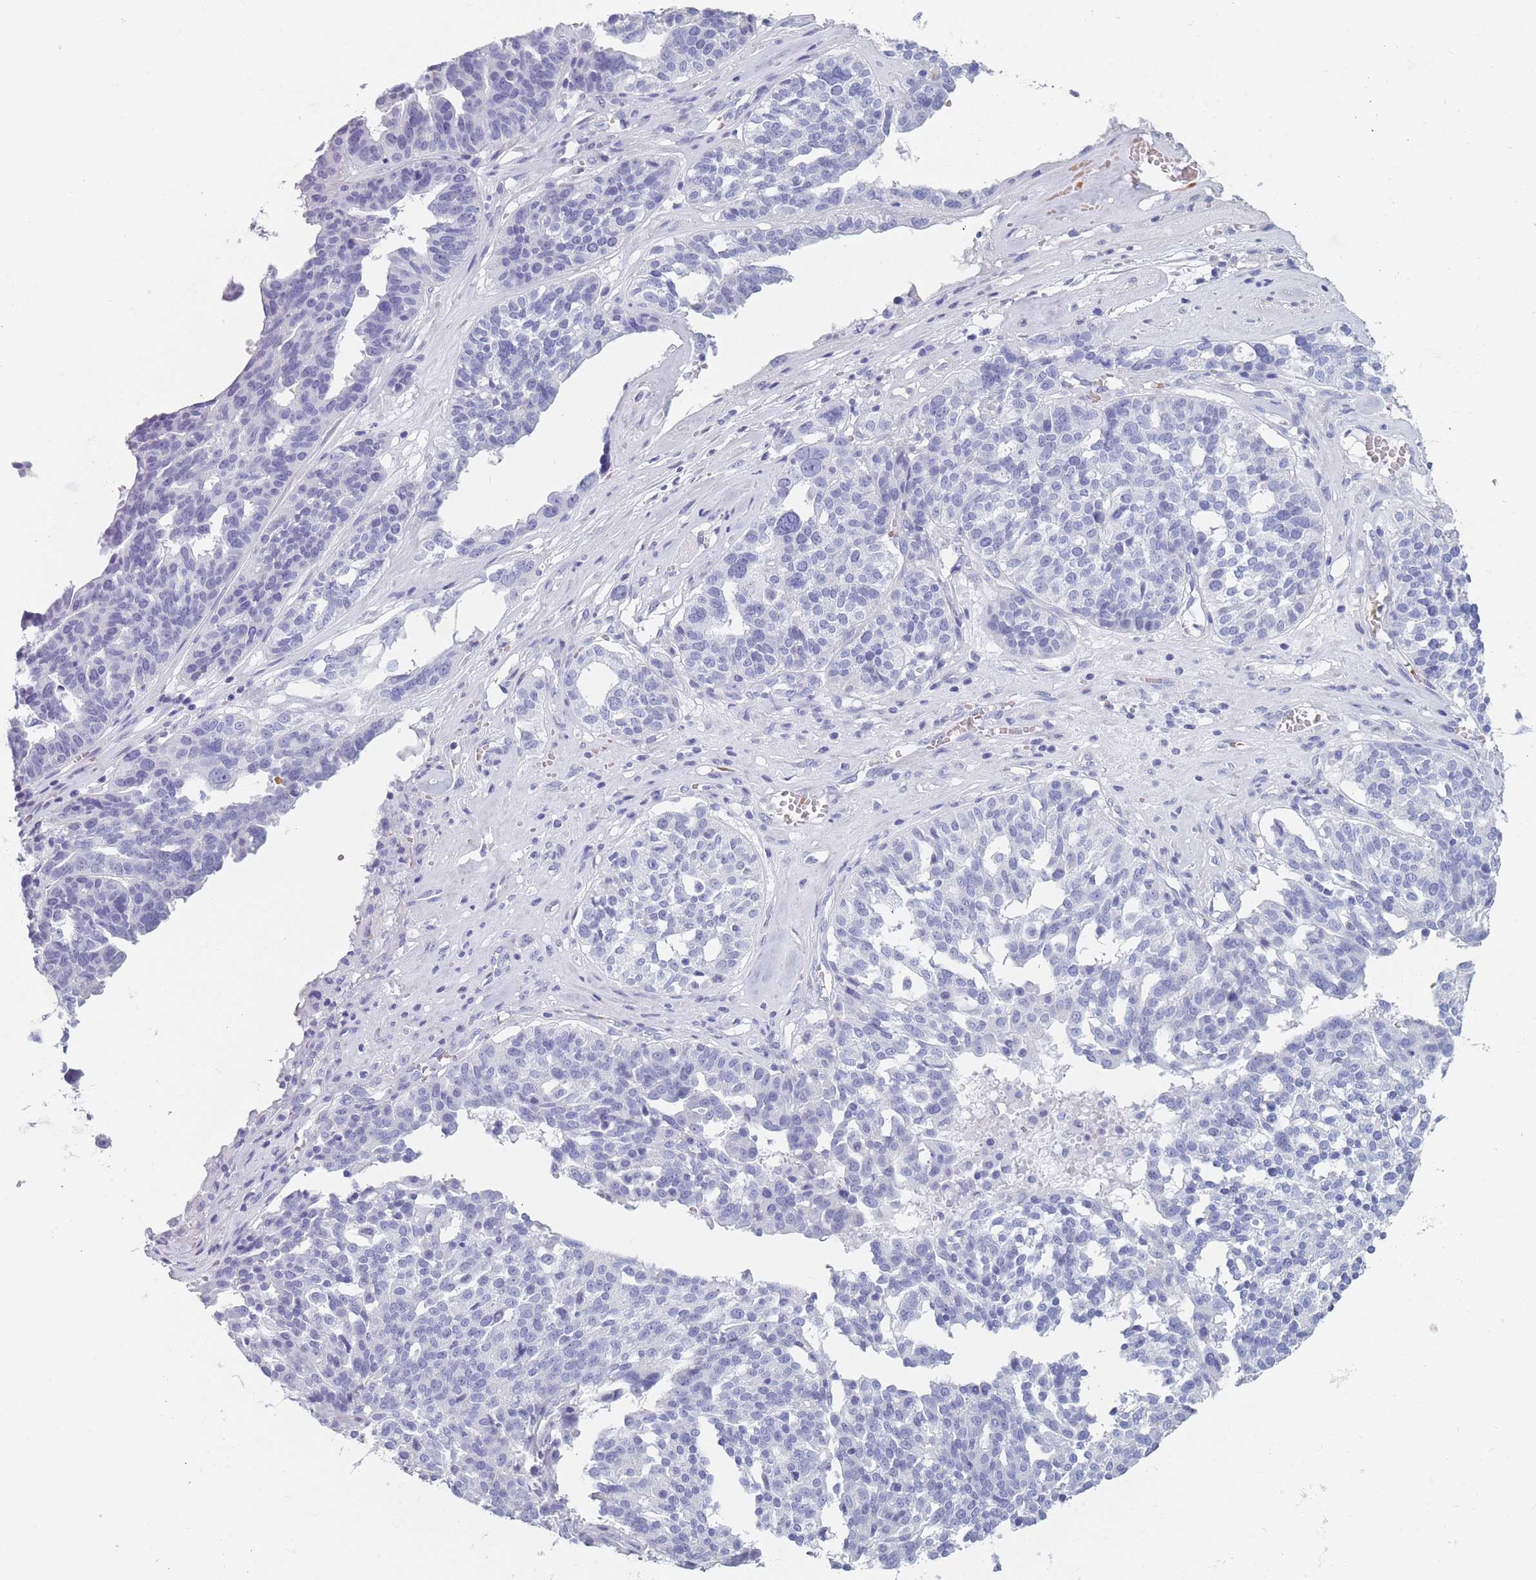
{"staining": {"intensity": "negative", "quantity": "none", "location": "none"}, "tissue": "ovarian cancer", "cell_type": "Tumor cells", "image_type": "cancer", "snomed": [{"axis": "morphology", "description": "Cystadenocarcinoma, serous, NOS"}, {"axis": "topography", "description": "Ovary"}], "caption": "Tumor cells are negative for protein expression in human ovarian serous cystadenocarcinoma.", "gene": "OR5D16", "patient": {"sex": "female", "age": 59}}